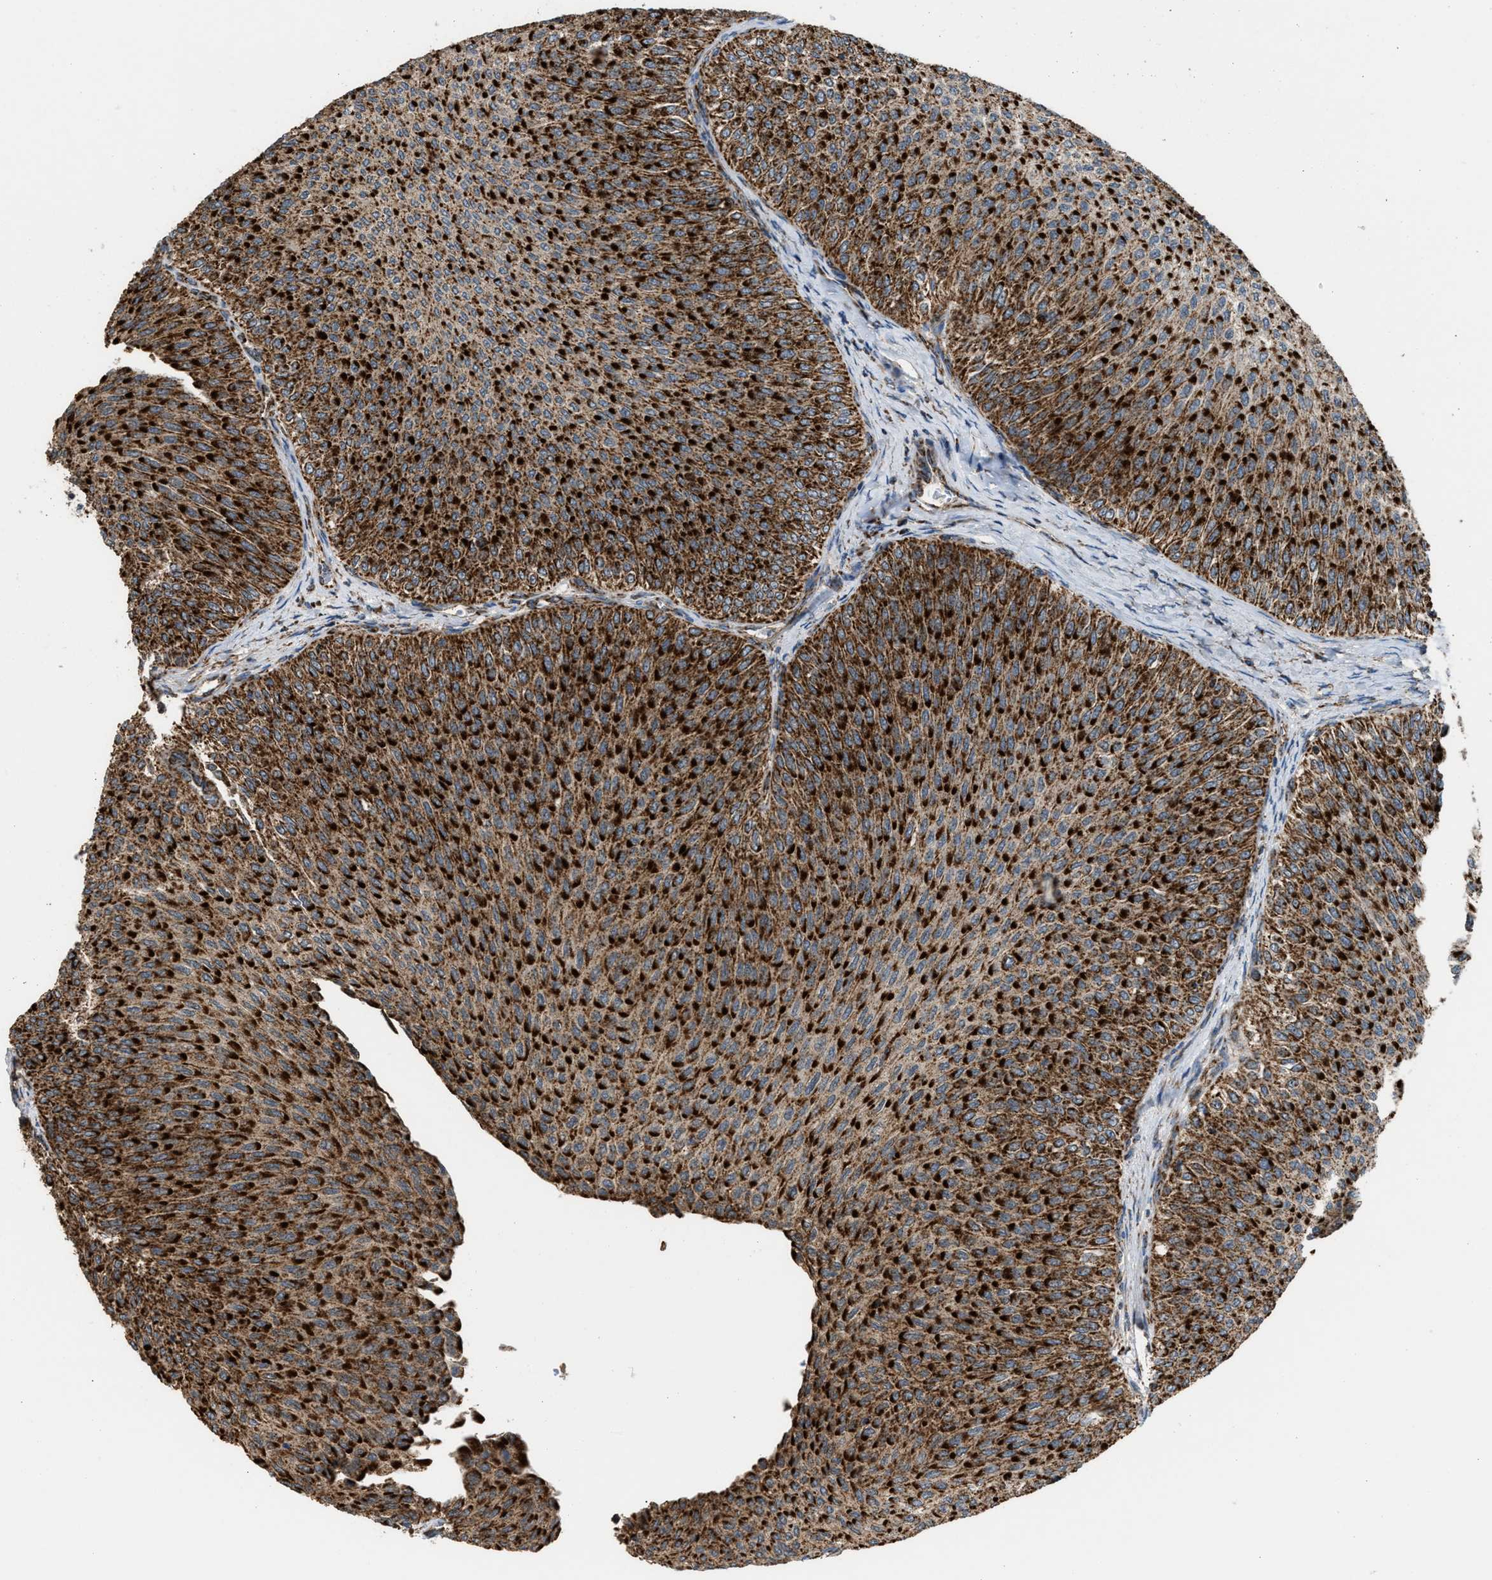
{"staining": {"intensity": "strong", "quantity": ">75%", "location": "cytoplasmic/membranous"}, "tissue": "urothelial cancer", "cell_type": "Tumor cells", "image_type": "cancer", "snomed": [{"axis": "morphology", "description": "Urothelial carcinoma, Low grade"}, {"axis": "topography", "description": "Urinary bladder"}], "caption": "Low-grade urothelial carcinoma stained for a protein (brown) reveals strong cytoplasmic/membranous positive staining in approximately >75% of tumor cells.", "gene": "SGSM2", "patient": {"sex": "male", "age": 78}}